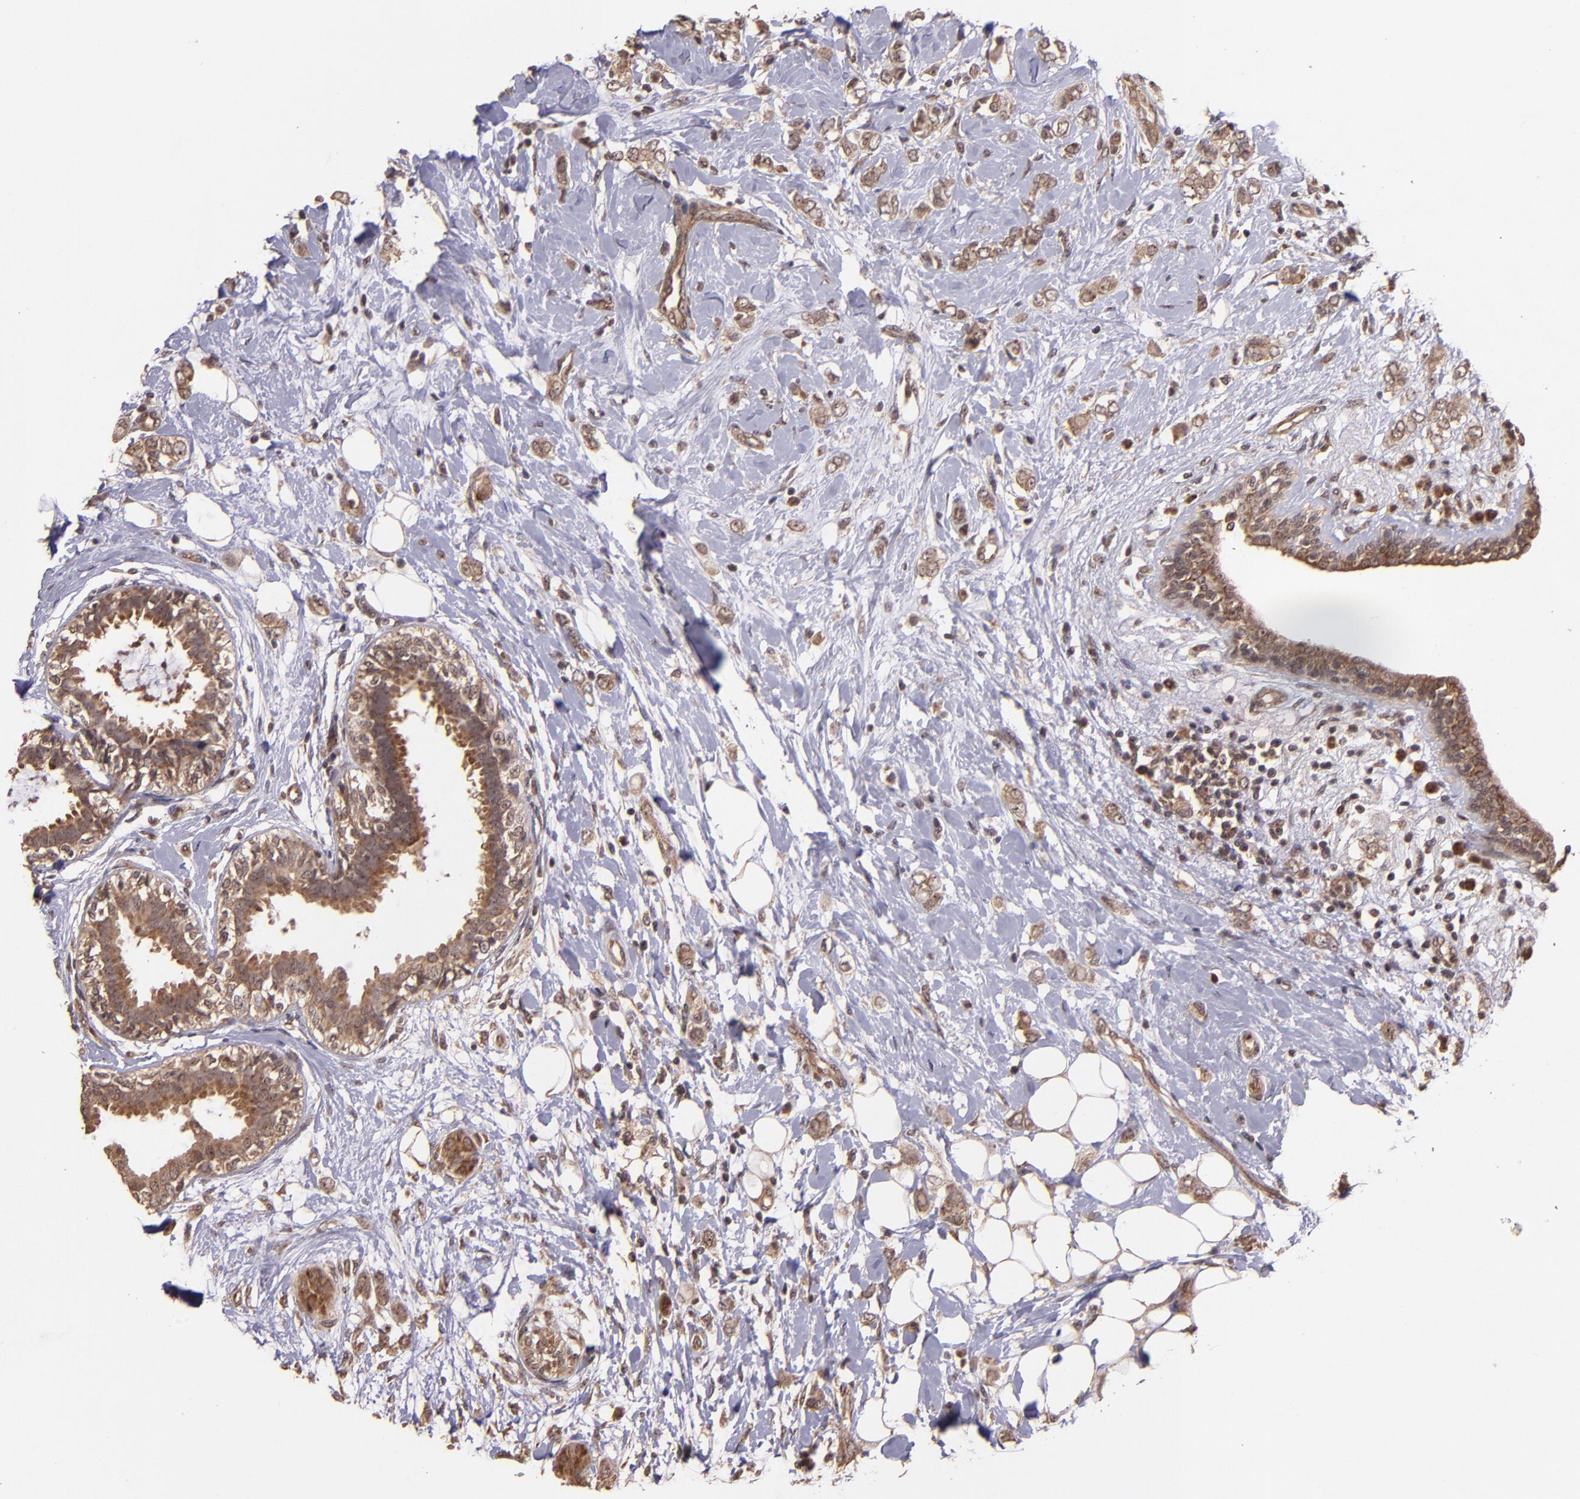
{"staining": {"intensity": "strong", "quantity": ">75%", "location": "cytoplasmic/membranous"}, "tissue": "breast cancer", "cell_type": "Tumor cells", "image_type": "cancer", "snomed": [{"axis": "morphology", "description": "Normal tissue, NOS"}, {"axis": "morphology", "description": "Lobular carcinoma"}, {"axis": "topography", "description": "Breast"}], "caption": "DAB immunohistochemical staining of breast cancer reveals strong cytoplasmic/membranous protein positivity in approximately >75% of tumor cells.", "gene": "USP51", "patient": {"sex": "female", "age": 47}}